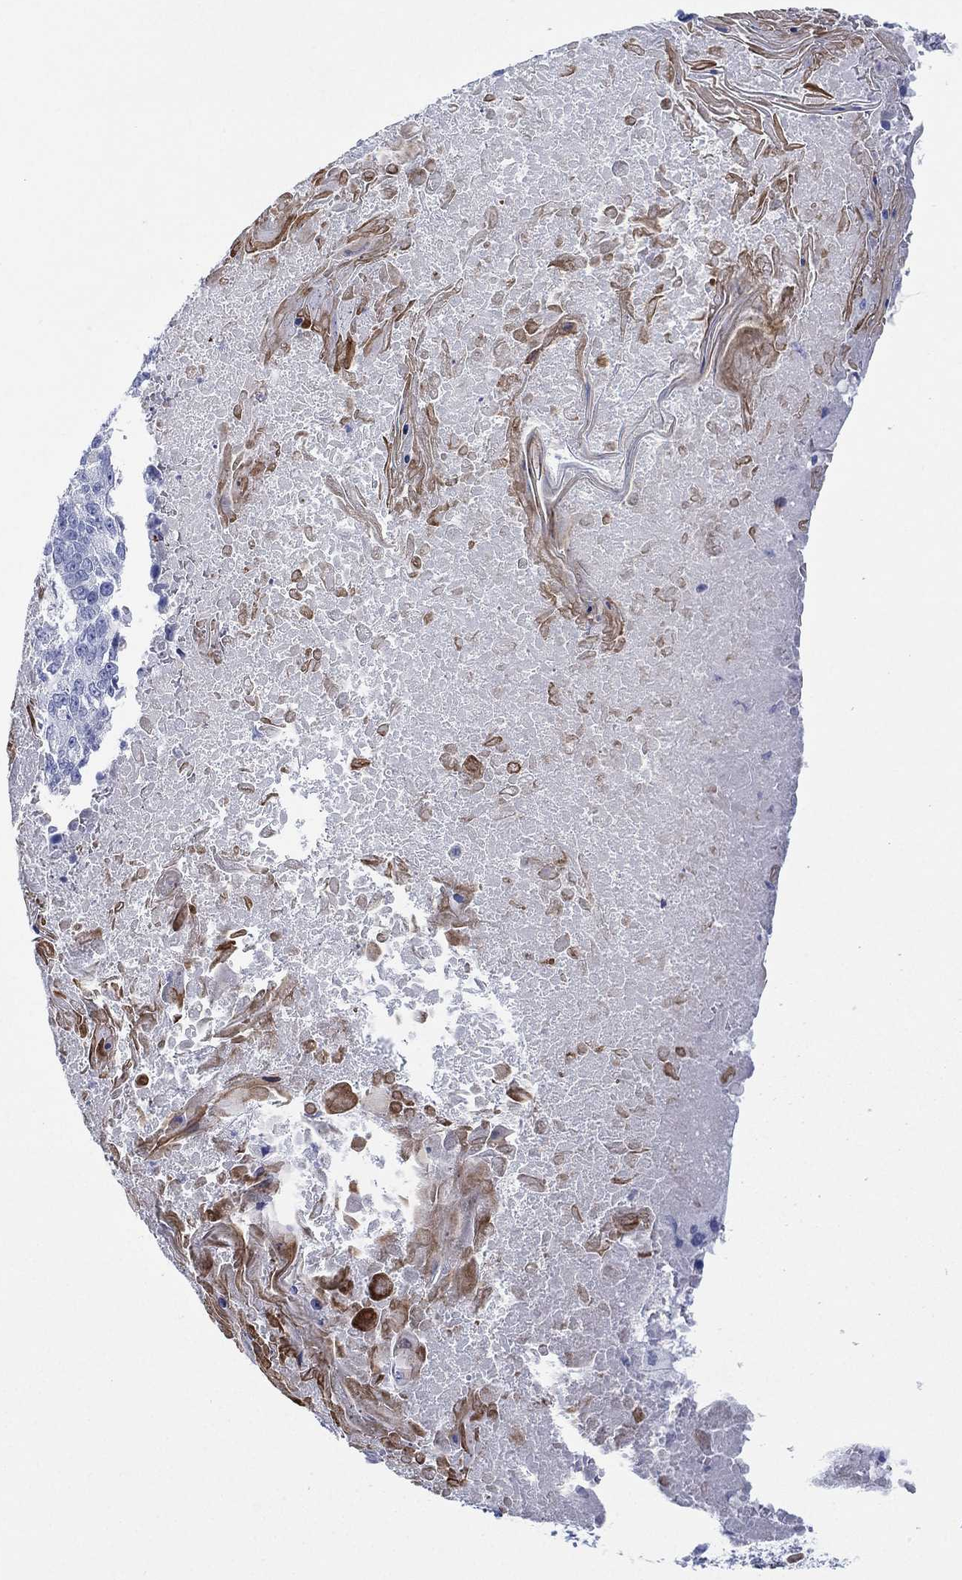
{"staining": {"intensity": "negative", "quantity": "none", "location": "none"}, "tissue": "lung cancer", "cell_type": "Tumor cells", "image_type": "cancer", "snomed": [{"axis": "morphology", "description": "Squamous cell carcinoma, NOS"}, {"axis": "topography", "description": "Lung"}], "caption": "A high-resolution photomicrograph shows immunohistochemistry staining of lung cancer (squamous cell carcinoma), which reveals no significant staining in tumor cells. (DAB immunohistochemistry visualized using brightfield microscopy, high magnification).", "gene": "SEPTIN1", "patient": {"sex": "male", "age": 73}}